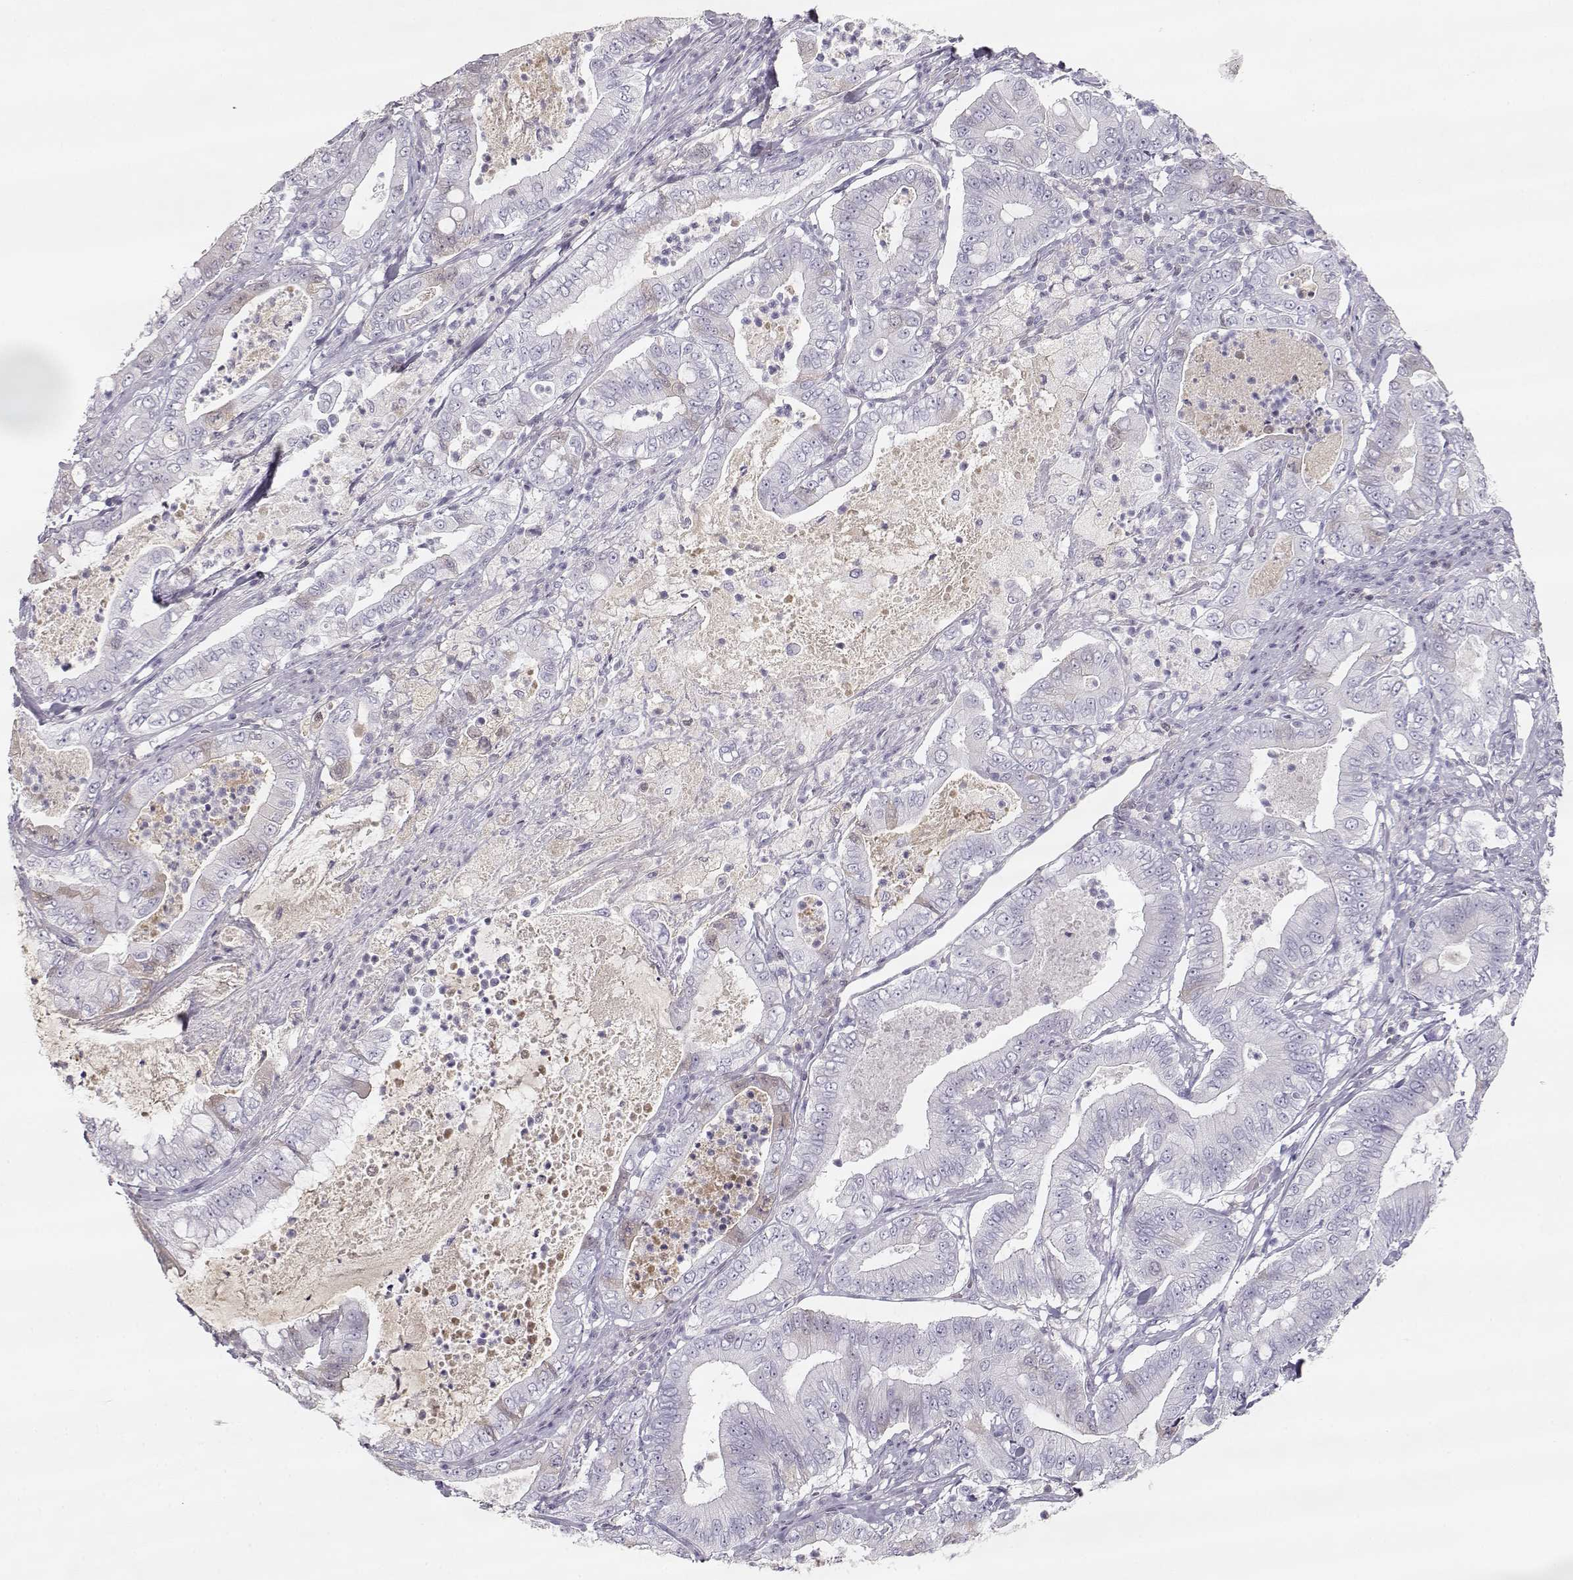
{"staining": {"intensity": "negative", "quantity": "none", "location": "none"}, "tissue": "pancreatic cancer", "cell_type": "Tumor cells", "image_type": "cancer", "snomed": [{"axis": "morphology", "description": "Adenocarcinoma, NOS"}, {"axis": "topography", "description": "Pancreas"}], "caption": "Image shows no significant protein expression in tumor cells of pancreatic adenocarcinoma. (DAB (3,3'-diaminobenzidine) IHC, high magnification).", "gene": "SLCO6A1", "patient": {"sex": "male", "age": 71}}